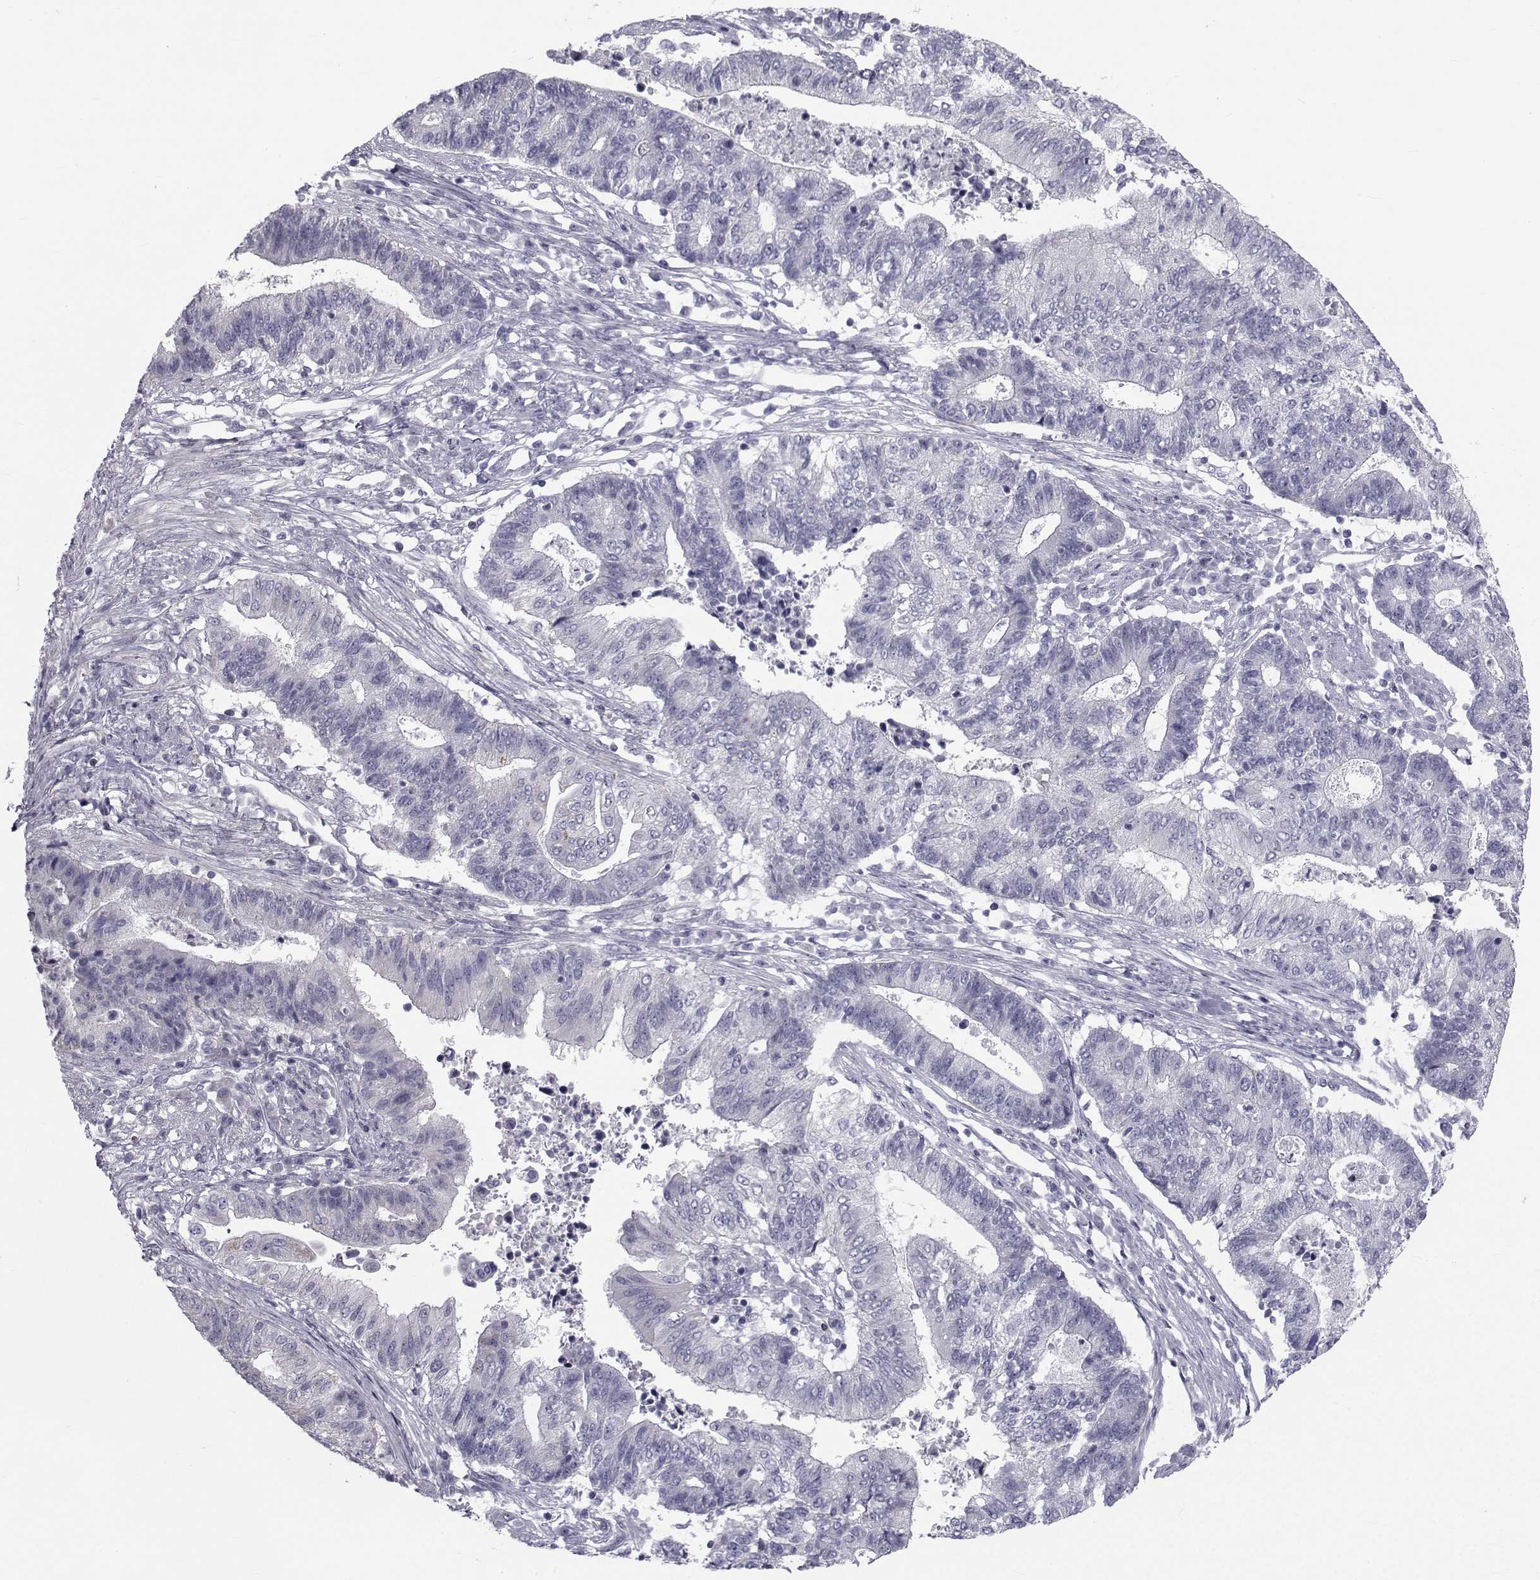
{"staining": {"intensity": "negative", "quantity": "none", "location": "none"}, "tissue": "endometrial cancer", "cell_type": "Tumor cells", "image_type": "cancer", "snomed": [{"axis": "morphology", "description": "Adenocarcinoma, NOS"}, {"axis": "topography", "description": "Uterus"}, {"axis": "topography", "description": "Endometrium"}], "caption": "Immunohistochemistry (IHC) micrograph of endometrial cancer (adenocarcinoma) stained for a protein (brown), which displays no positivity in tumor cells.", "gene": "FDXR", "patient": {"sex": "female", "age": 54}}